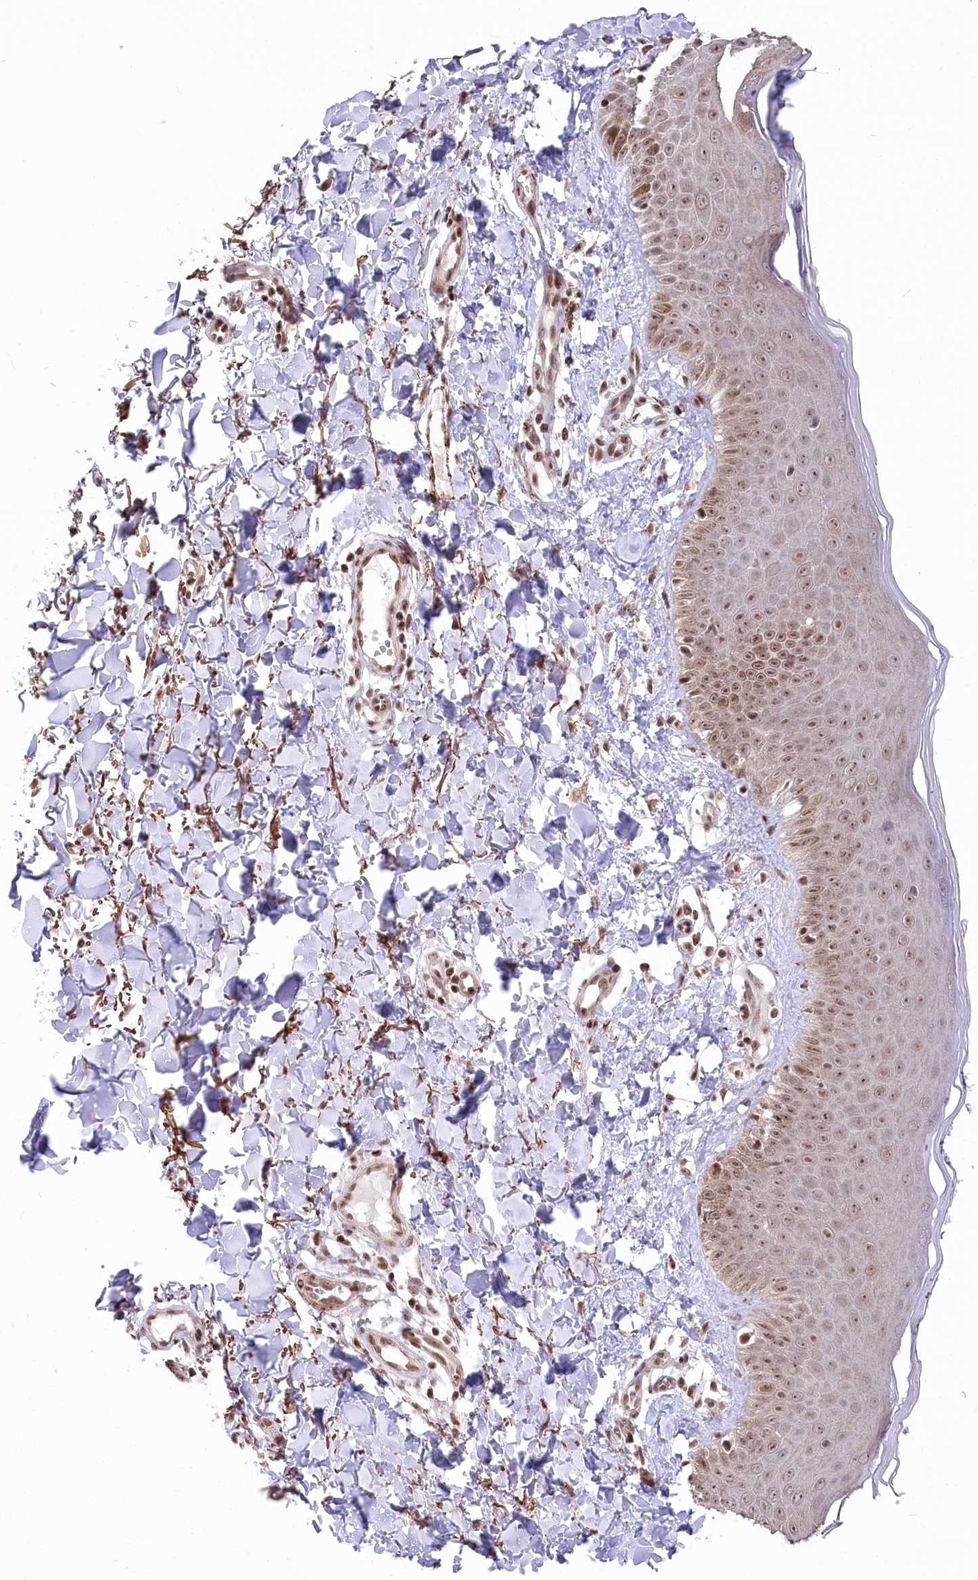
{"staining": {"intensity": "strong", "quantity": ">75%", "location": "nuclear"}, "tissue": "skin", "cell_type": "Fibroblasts", "image_type": "normal", "snomed": [{"axis": "morphology", "description": "Normal tissue, NOS"}, {"axis": "topography", "description": "Skin"}], "caption": "High-power microscopy captured an immunohistochemistry (IHC) micrograph of normal skin, revealing strong nuclear staining in approximately >75% of fibroblasts. (DAB IHC with brightfield microscopy, high magnification).", "gene": "CGGBP1", "patient": {"sex": "male", "age": 52}}